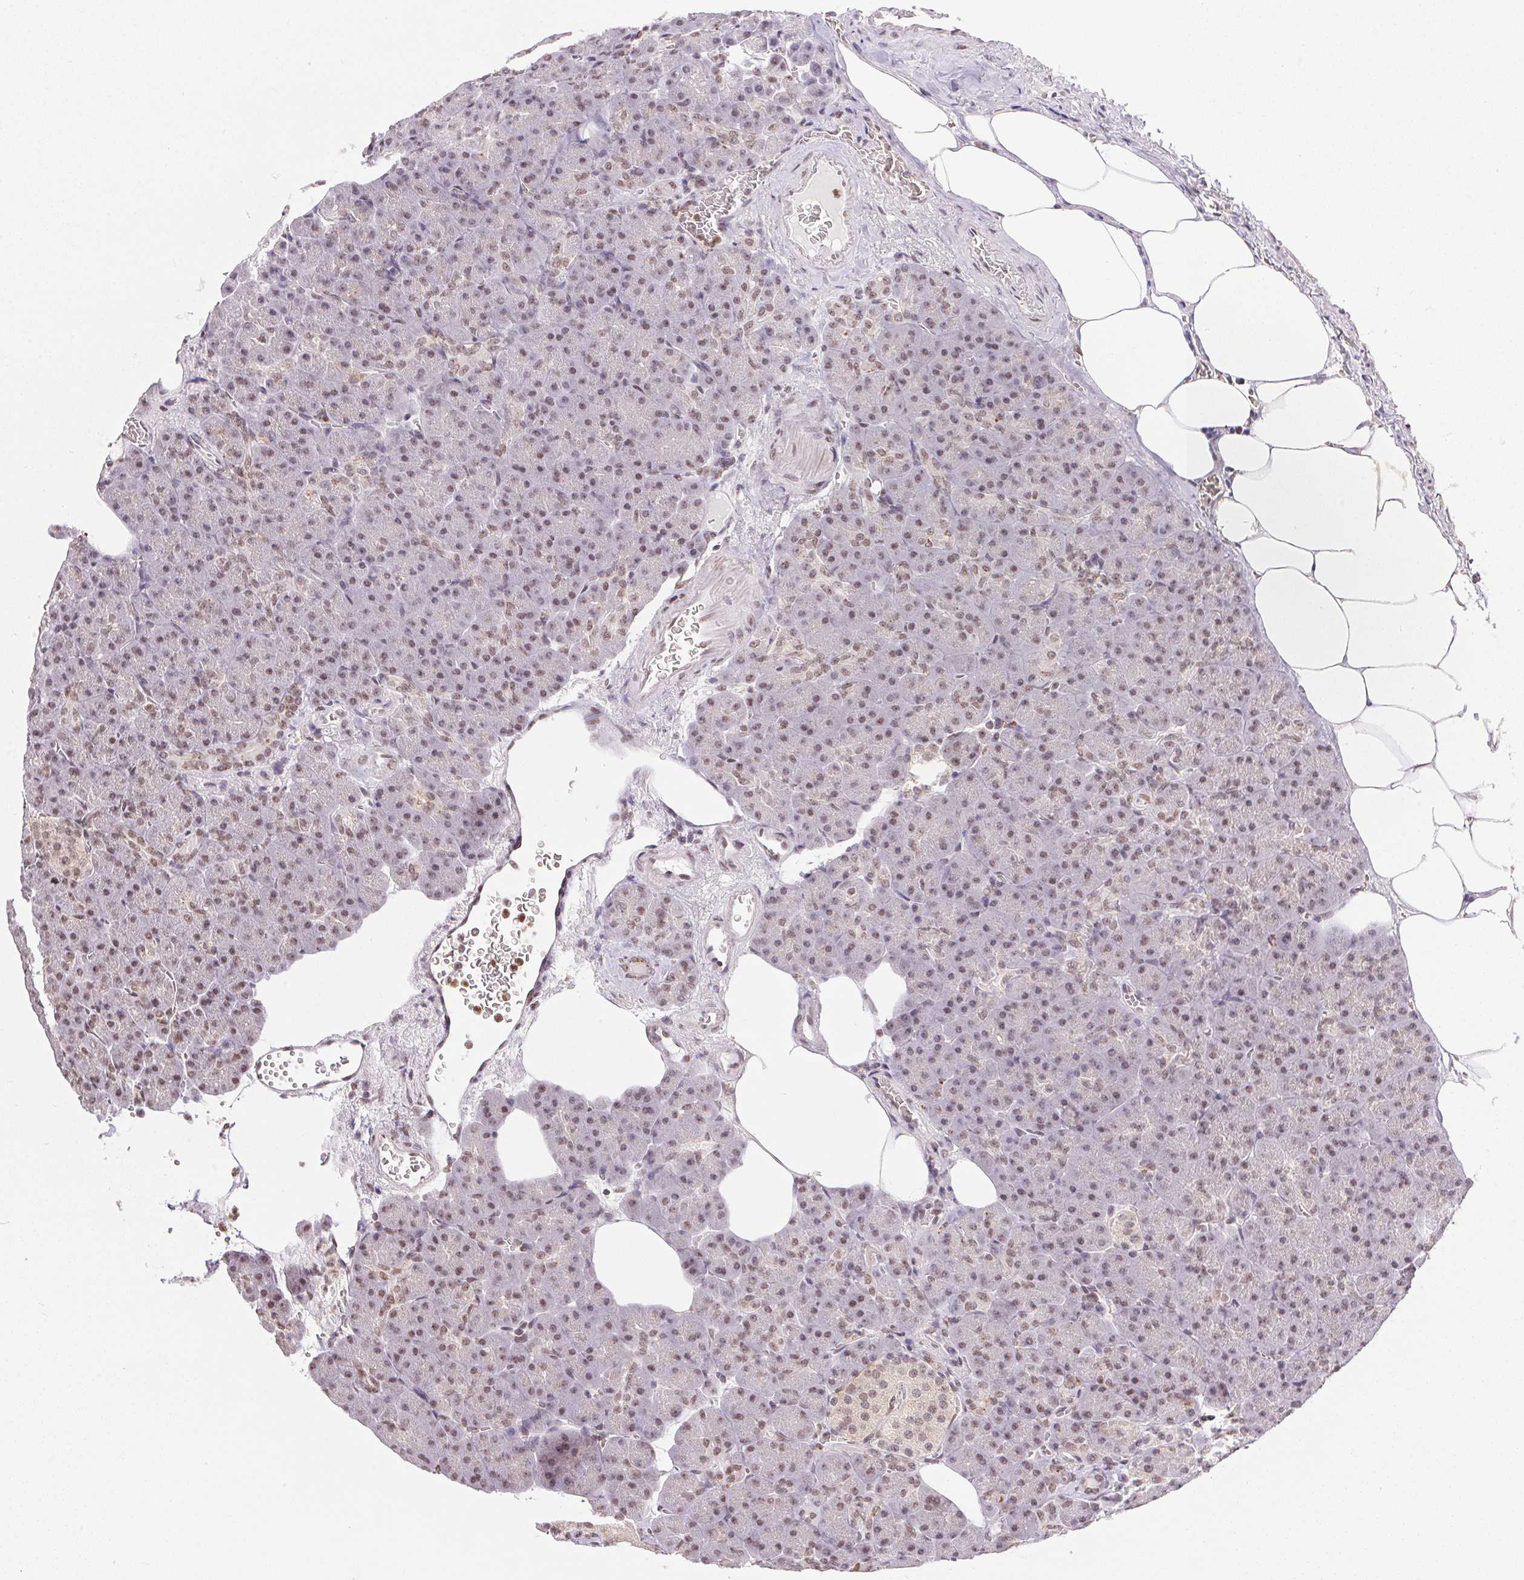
{"staining": {"intensity": "moderate", "quantity": ">75%", "location": "nuclear"}, "tissue": "pancreas", "cell_type": "Exocrine glandular cells", "image_type": "normal", "snomed": [{"axis": "morphology", "description": "Normal tissue, NOS"}, {"axis": "topography", "description": "Pancreas"}], "caption": "Immunohistochemistry (IHC) photomicrograph of unremarkable pancreas: human pancreas stained using immunohistochemistry shows medium levels of moderate protein expression localized specifically in the nuclear of exocrine glandular cells, appearing as a nuclear brown color.", "gene": "NFE2L1", "patient": {"sex": "female", "age": 74}}